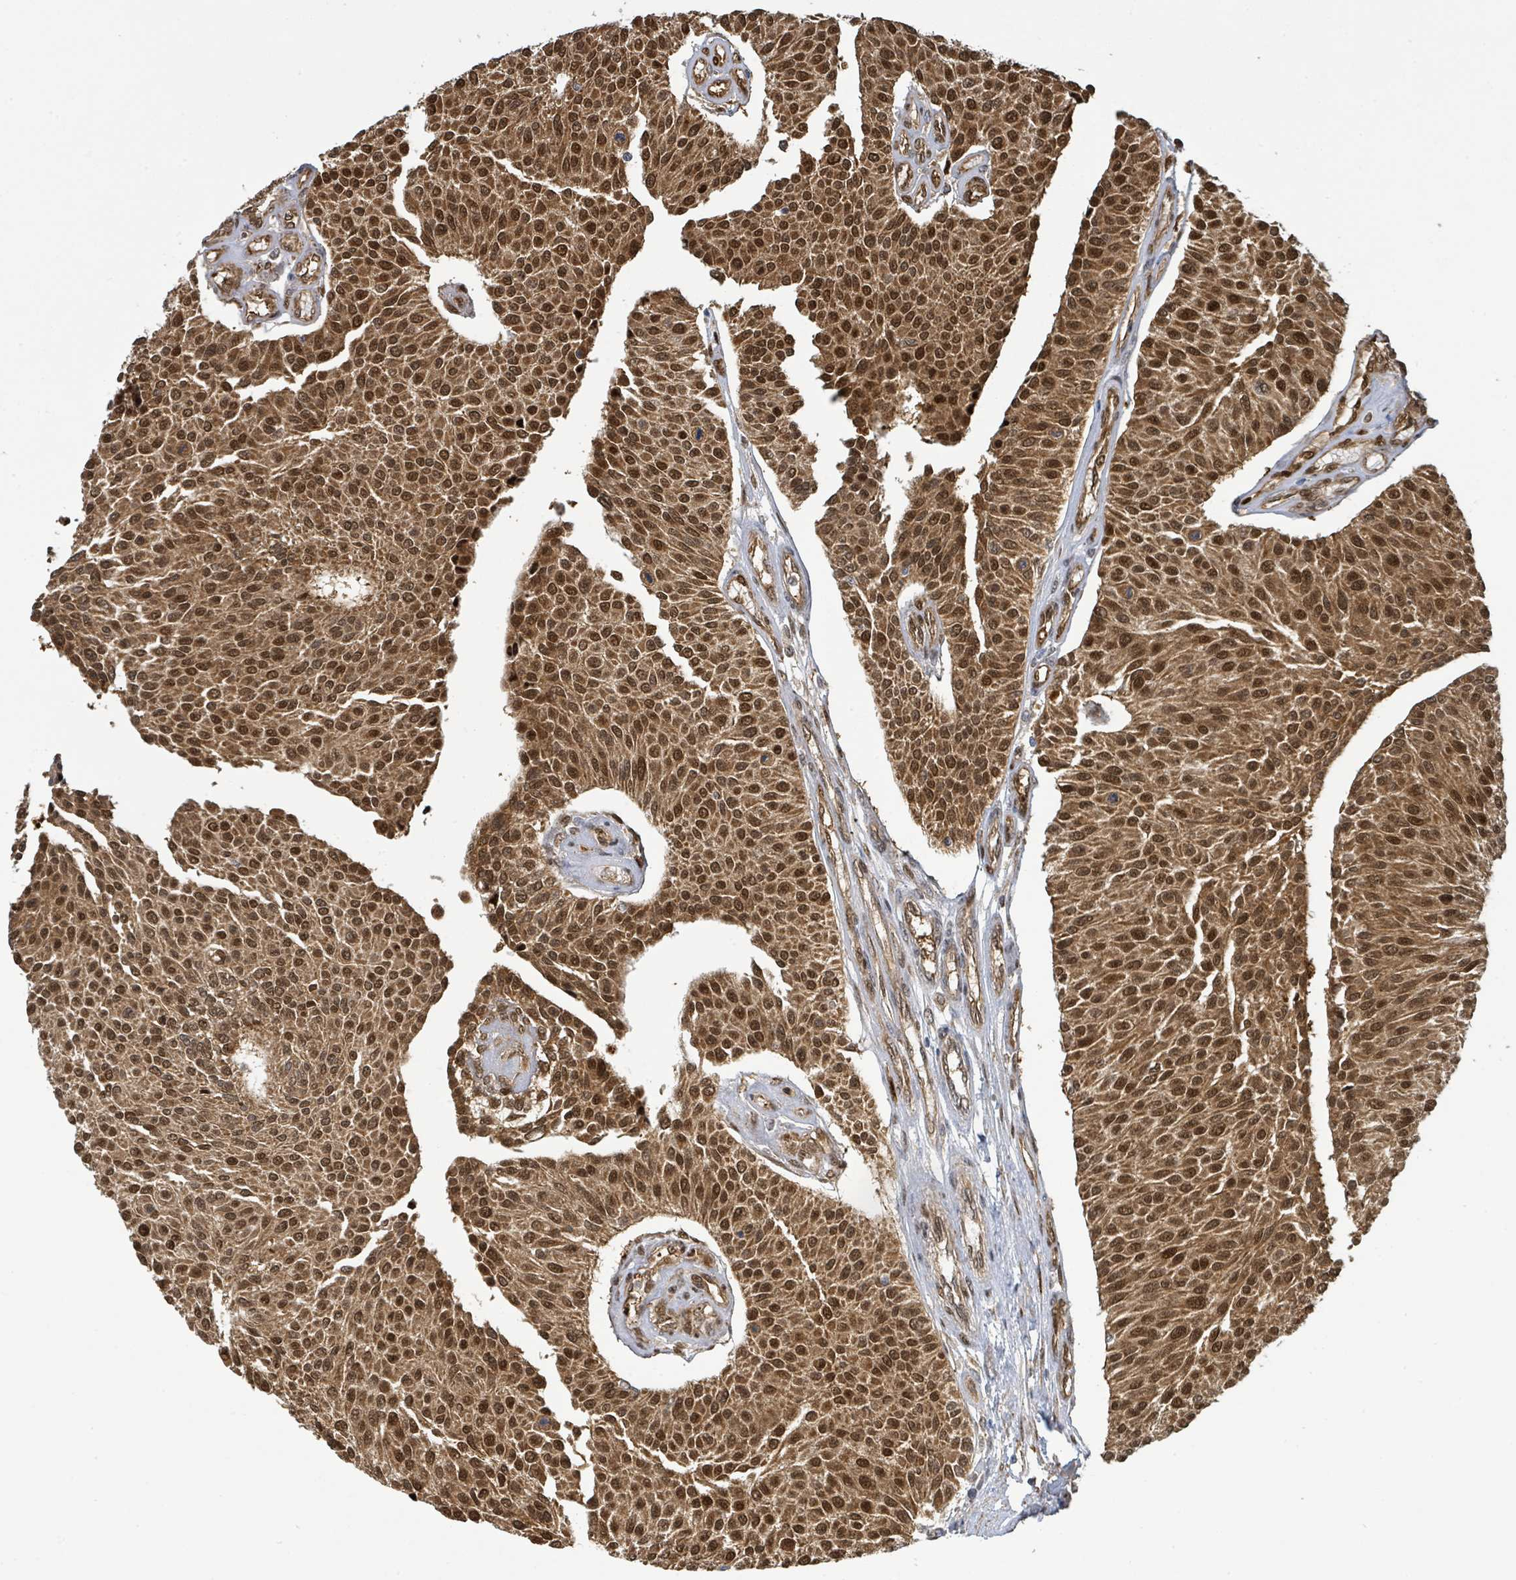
{"staining": {"intensity": "strong", "quantity": ">75%", "location": "cytoplasmic/membranous,nuclear"}, "tissue": "urothelial cancer", "cell_type": "Tumor cells", "image_type": "cancer", "snomed": [{"axis": "morphology", "description": "Urothelial carcinoma, NOS"}, {"axis": "topography", "description": "Urinary bladder"}], "caption": "An image of urothelial cancer stained for a protein demonstrates strong cytoplasmic/membranous and nuclear brown staining in tumor cells.", "gene": "PSMB7", "patient": {"sex": "male", "age": 55}}